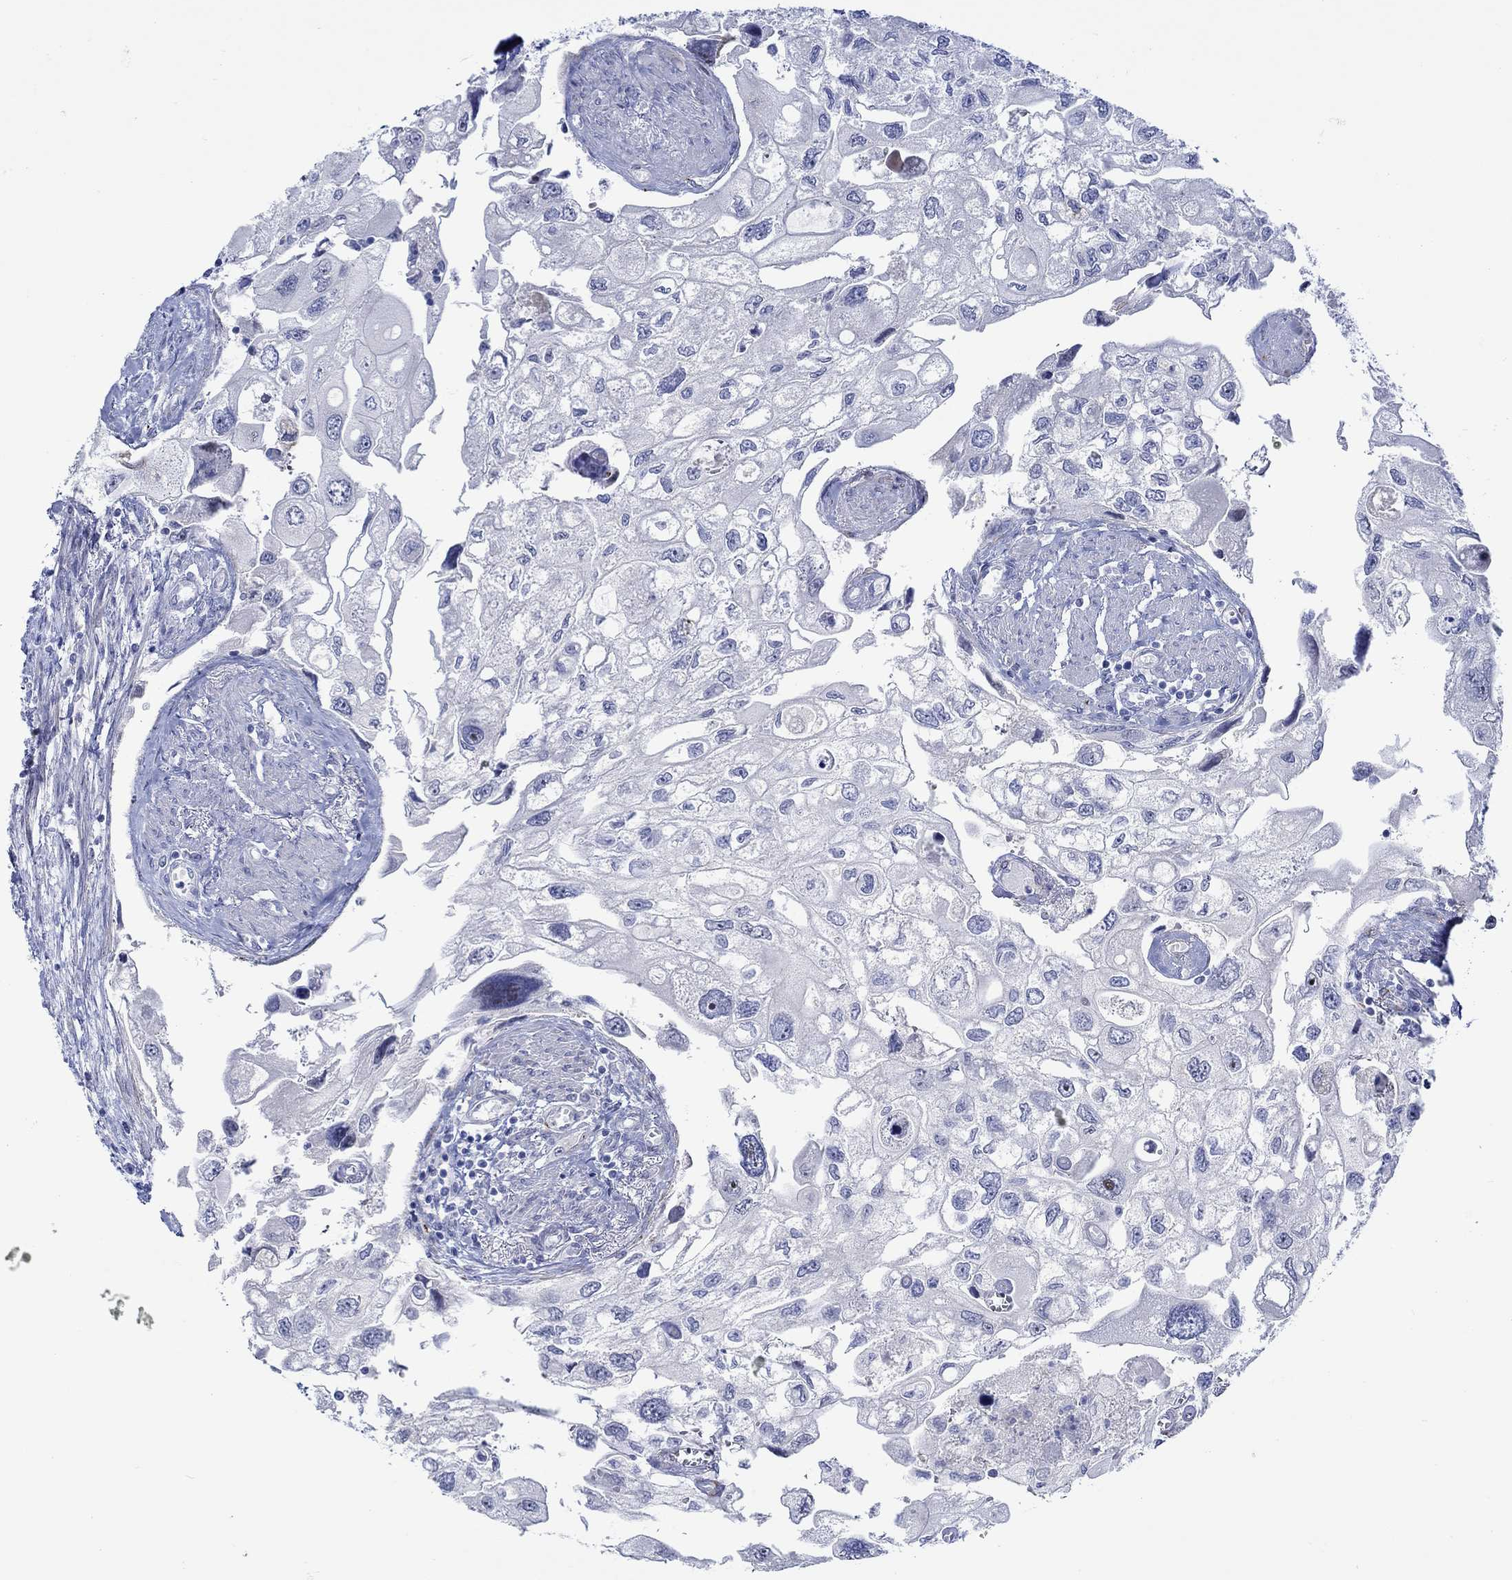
{"staining": {"intensity": "negative", "quantity": "none", "location": "none"}, "tissue": "urothelial cancer", "cell_type": "Tumor cells", "image_type": "cancer", "snomed": [{"axis": "morphology", "description": "Urothelial carcinoma, High grade"}, {"axis": "topography", "description": "Urinary bladder"}], "caption": "DAB (3,3'-diaminobenzidine) immunohistochemical staining of human urothelial cancer reveals no significant staining in tumor cells.", "gene": "KSR2", "patient": {"sex": "male", "age": 59}}